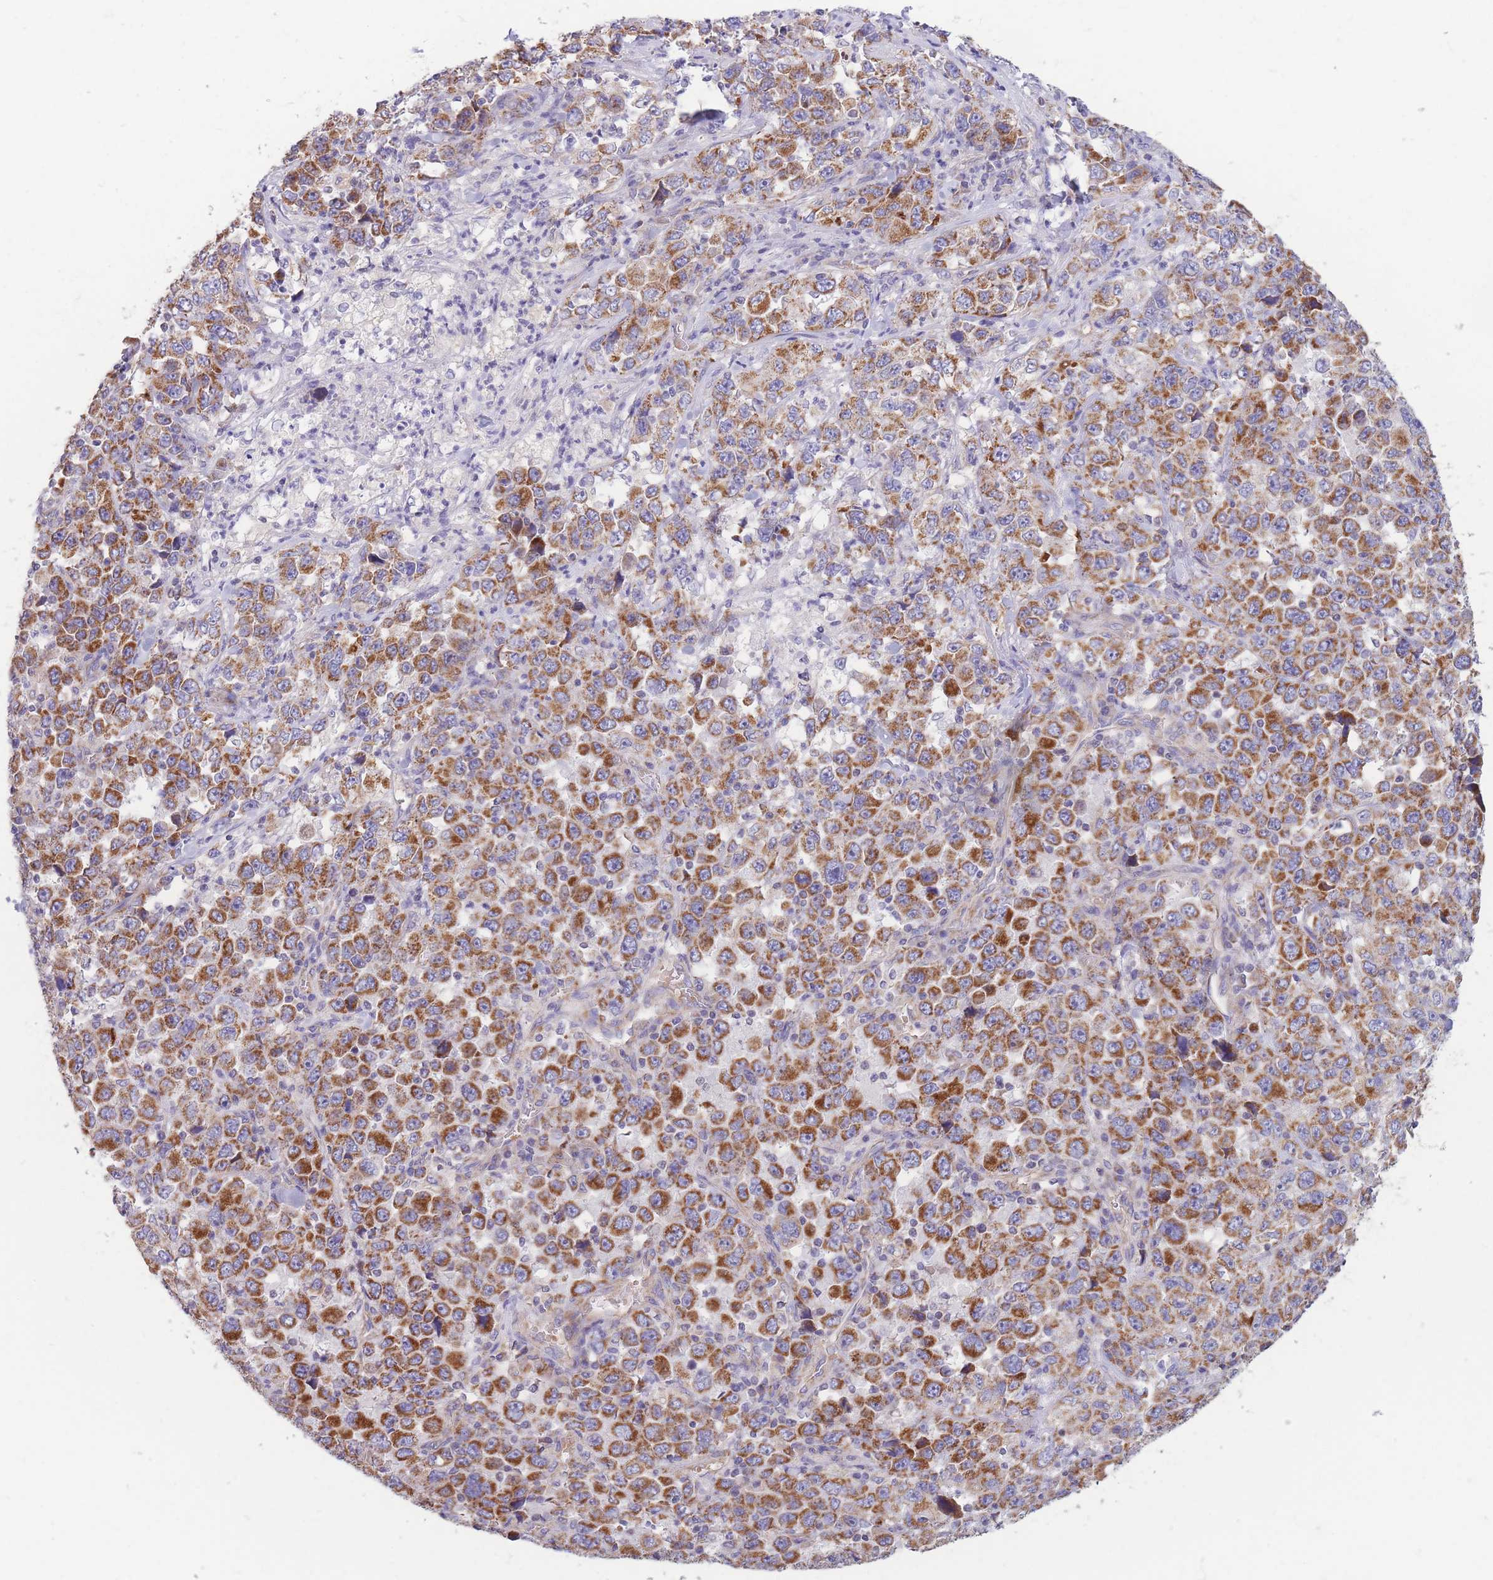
{"staining": {"intensity": "moderate", "quantity": ">75%", "location": "cytoplasmic/membranous"}, "tissue": "stomach cancer", "cell_type": "Tumor cells", "image_type": "cancer", "snomed": [{"axis": "morphology", "description": "Normal tissue, NOS"}, {"axis": "morphology", "description": "Adenocarcinoma, NOS"}, {"axis": "topography", "description": "Stomach, upper"}, {"axis": "topography", "description": "Stomach"}], "caption": "Immunohistochemical staining of stomach cancer exhibits moderate cytoplasmic/membranous protein staining in about >75% of tumor cells.", "gene": "MRPS9", "patient": {"sex": "male", "age": 59}}